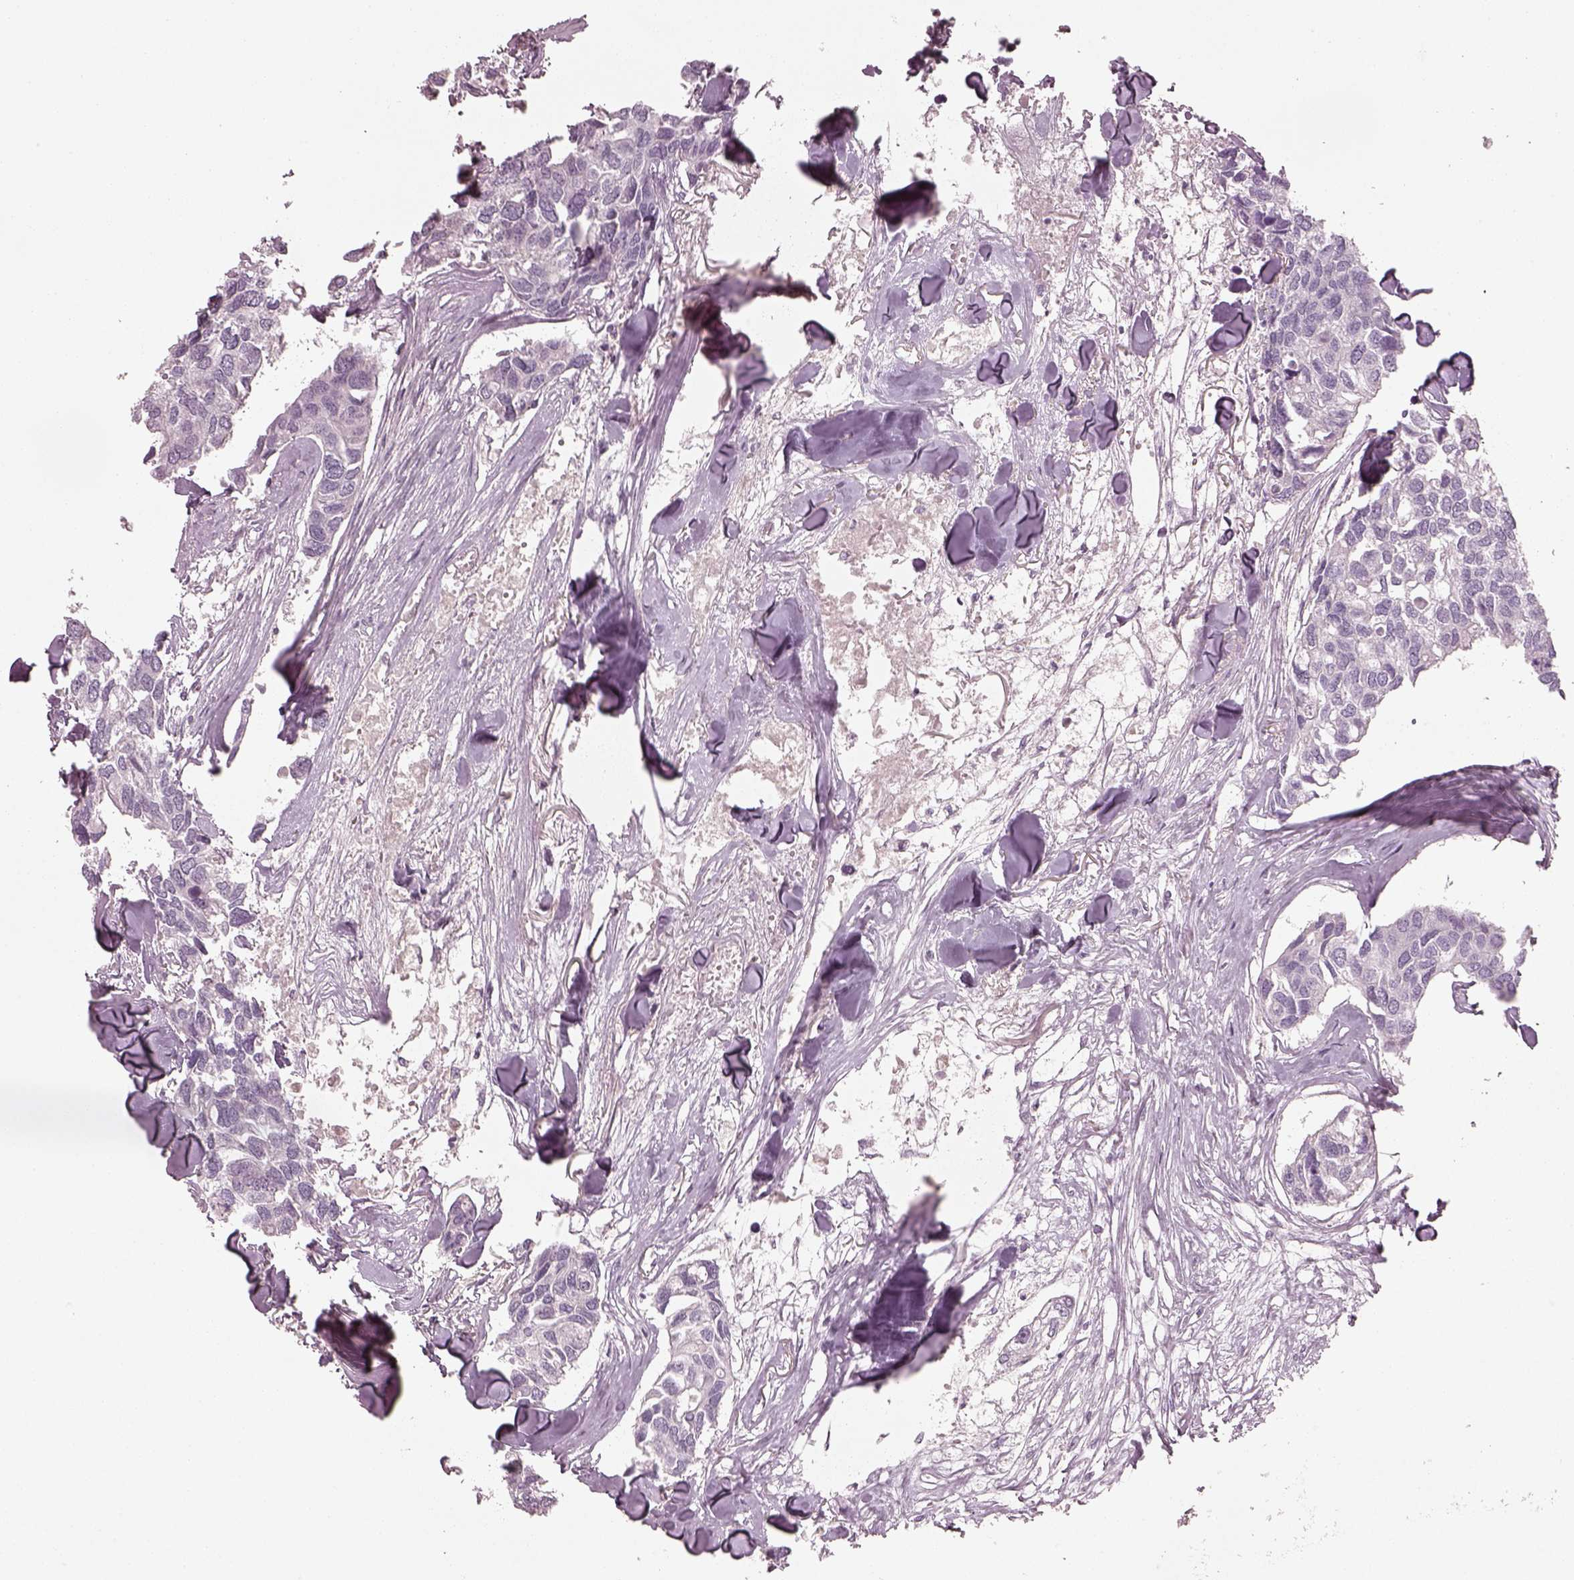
{"staining": {"intensity": "negative", "quantity": "none", "location": "none"}, "tissue": "breast cancer", "cell_type": "Tumor cells", "image_type": "cancer", "snomed": [{"axis": "morphology", "description": "Duct carcinoma"}, {"axis": "topography", "description": "Breast"}], "caption": "IHC image of human breast cancer stained for a protein (brown), which shows no staining in tumor cells.", "gene": "SPATA6L", "patient": {"sex": "female", "age": 83}}